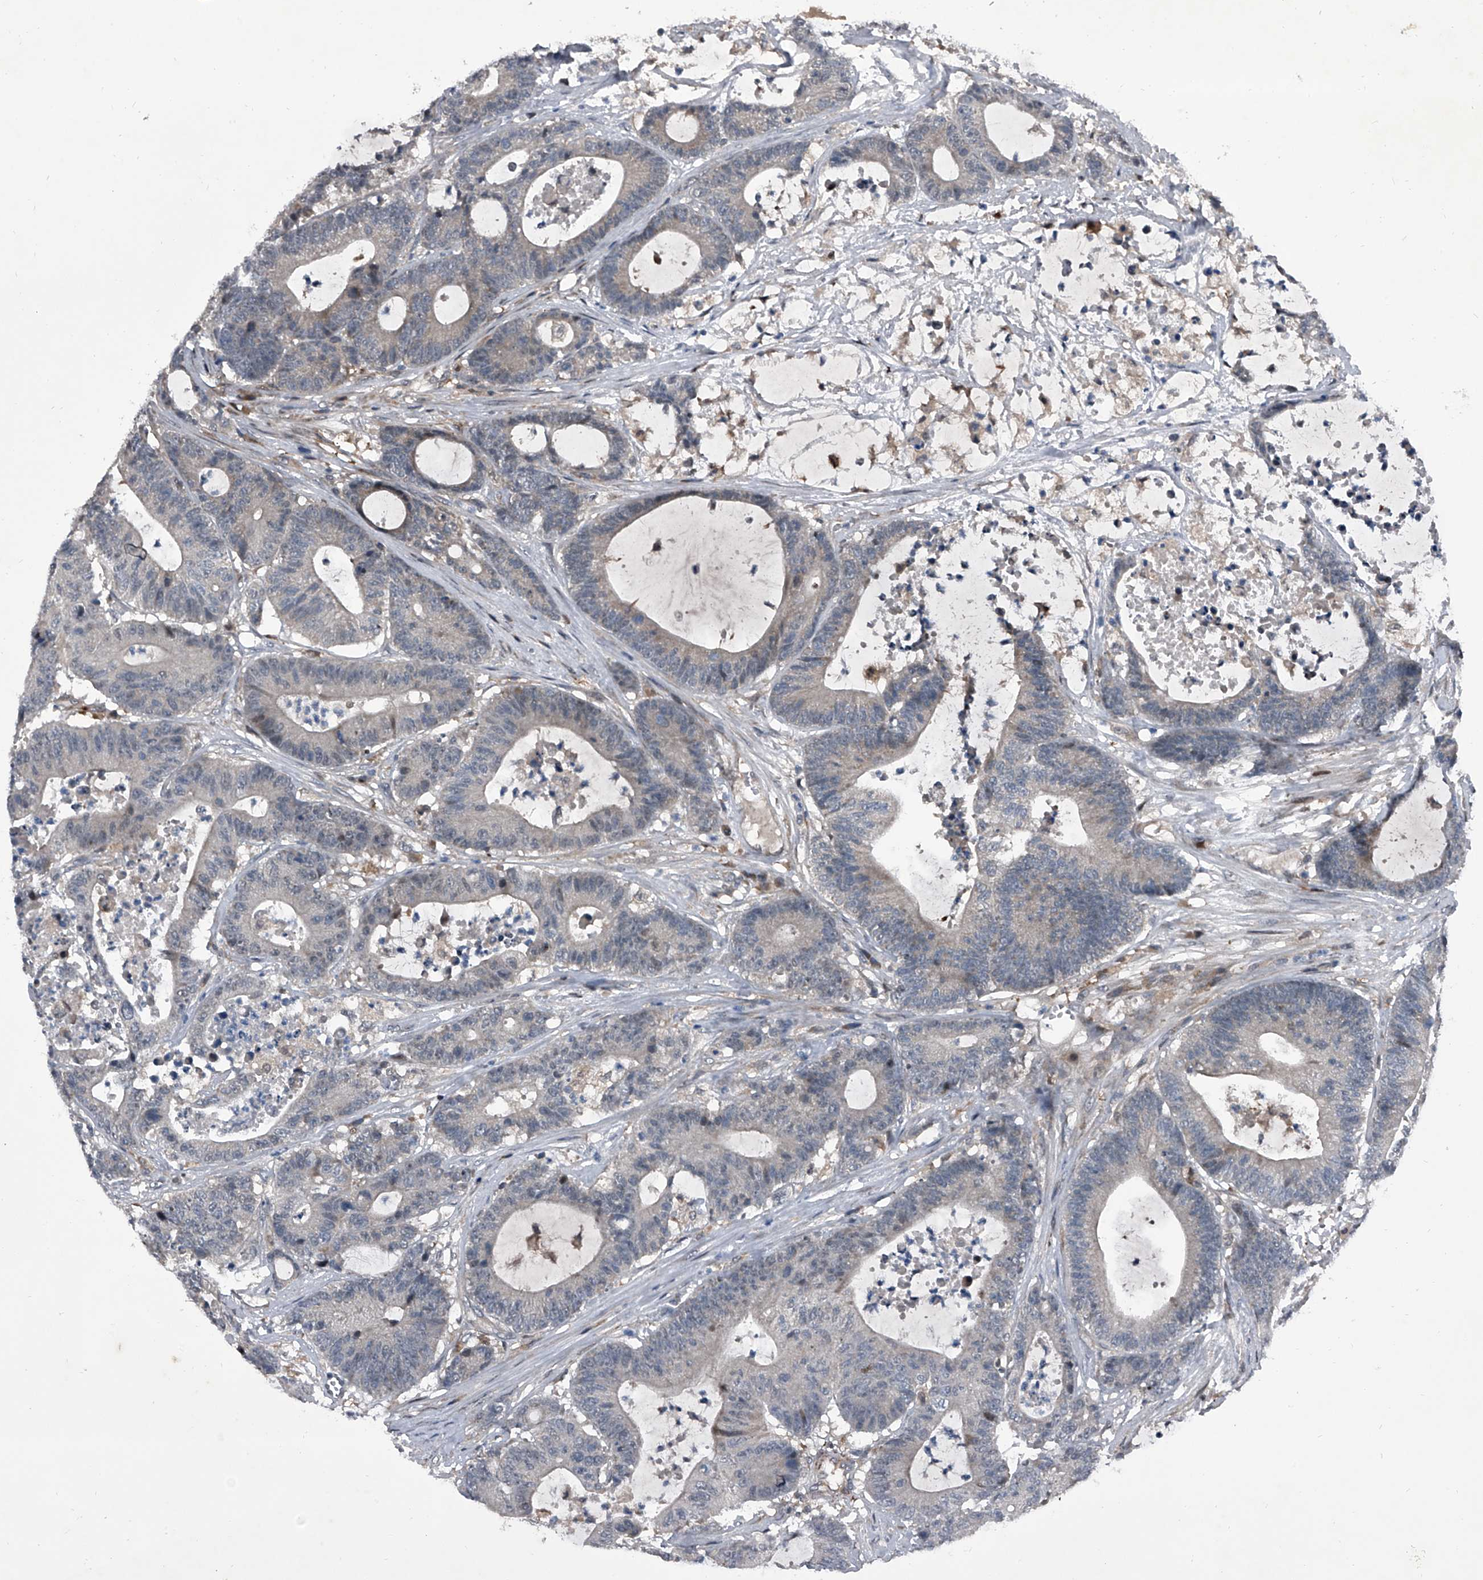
{"staining": {"intensity": "negative", "quantity": "none", "location": "none"}, "tissue": "colorectal cancer", "cell_type": "Tumor cells", "image_type": "cancer", "snomed": [{"axis": "morphology", "description": "Adenocarcinoma, NOS"}, {"axis": "topography", "description": "Colon"}], "caption": "Tumor cells show no significant protein positivity in colorectal cancer.", "gene": "ELK4", "patient": {"sex": "female", "age": 84}}